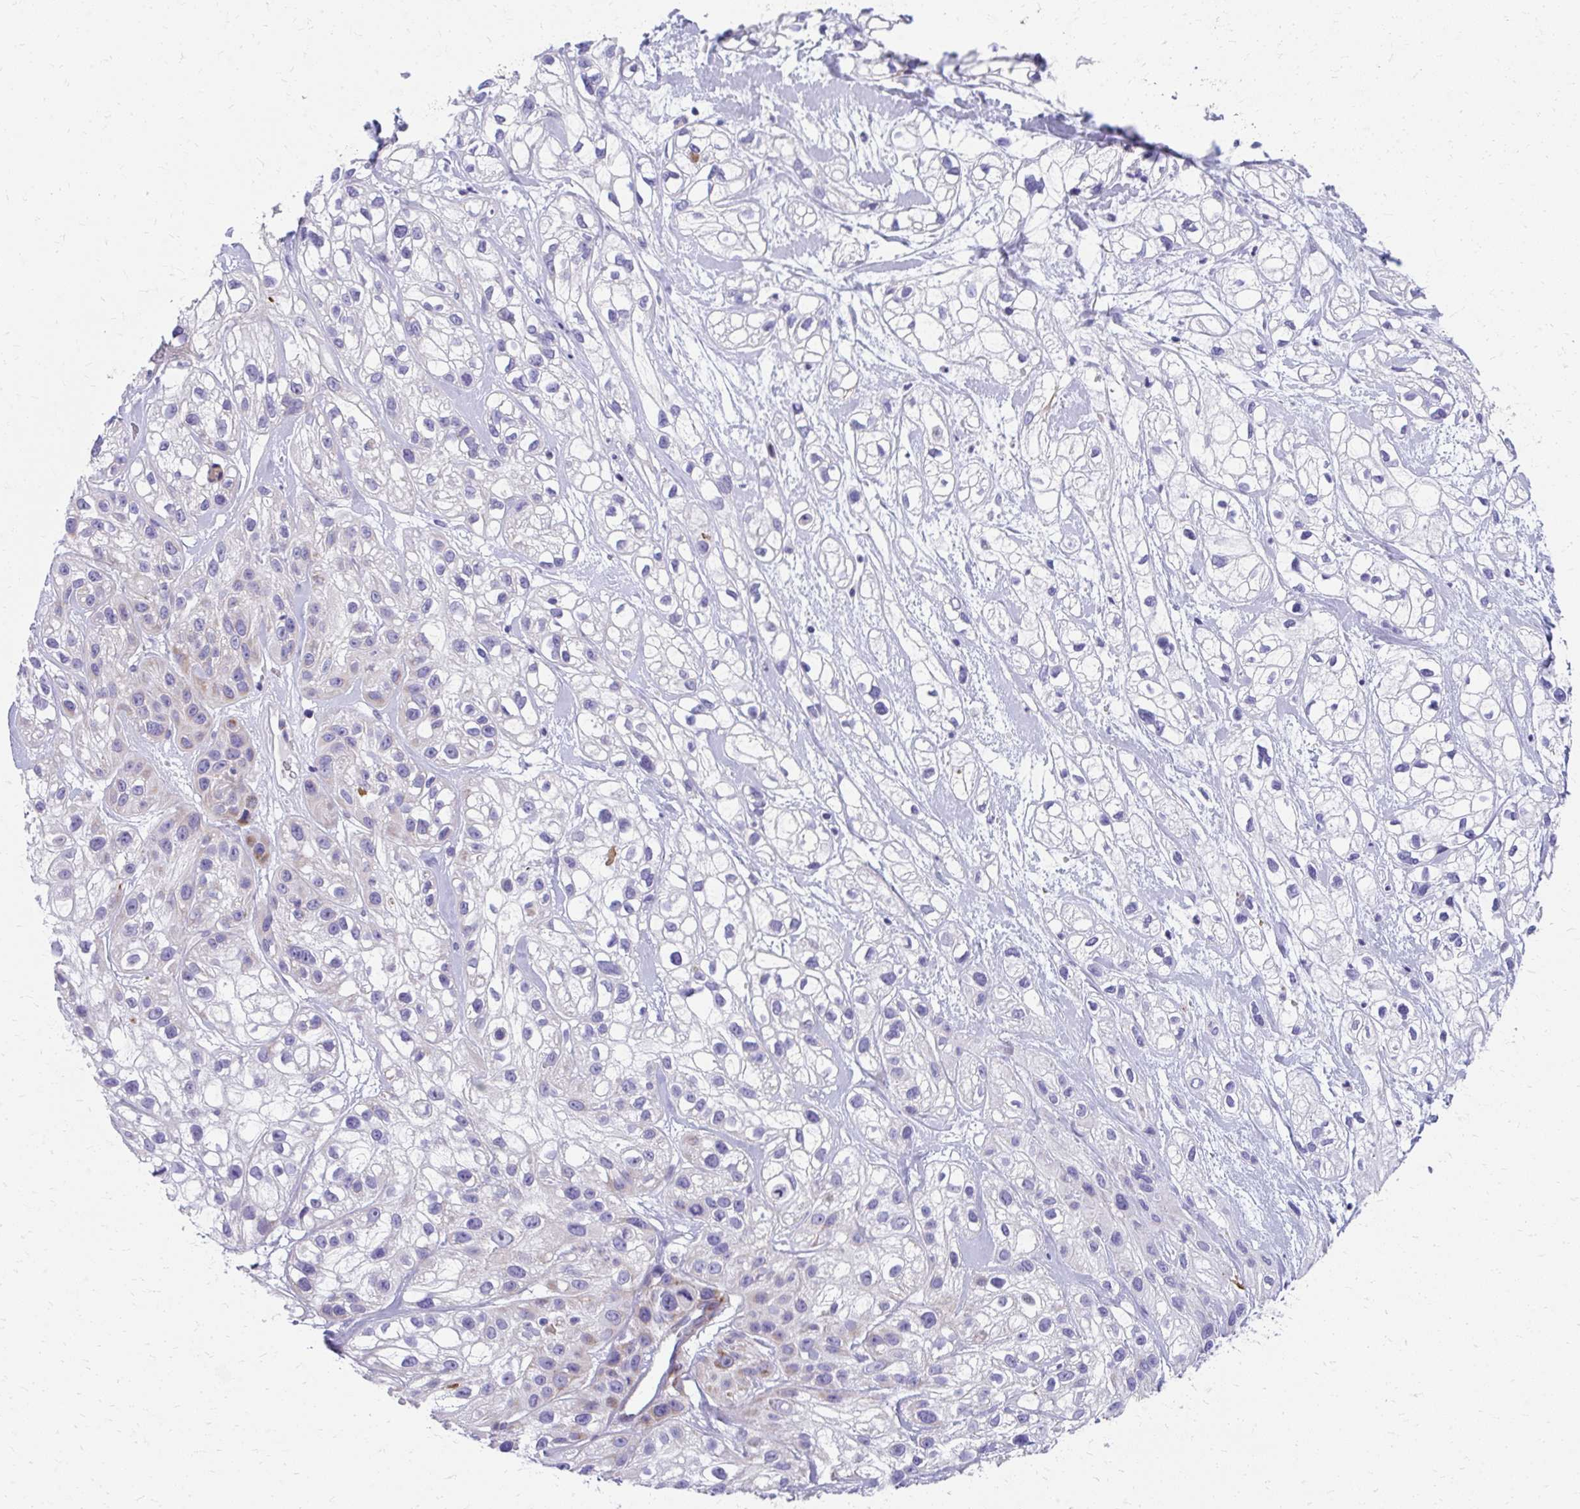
{"staining": {"intensity": "negative", "quantity": "none", "location": "none"}, "tissue": "skin cancer", "cell_type": "Tumor cells", "image_type": "cancer", "snomed": [{"axis": "morphology", "description": "Squamous cell carcinoma, NOS"}, {"axis": "topography", "description": "Skin"}], "caption": "Protein analysis of squamous cell carcinoma (skin) demonstrates no significant positivity in tumor cells.", "gene": "IL37", "patient": {"sex": "male", "age": 82}}